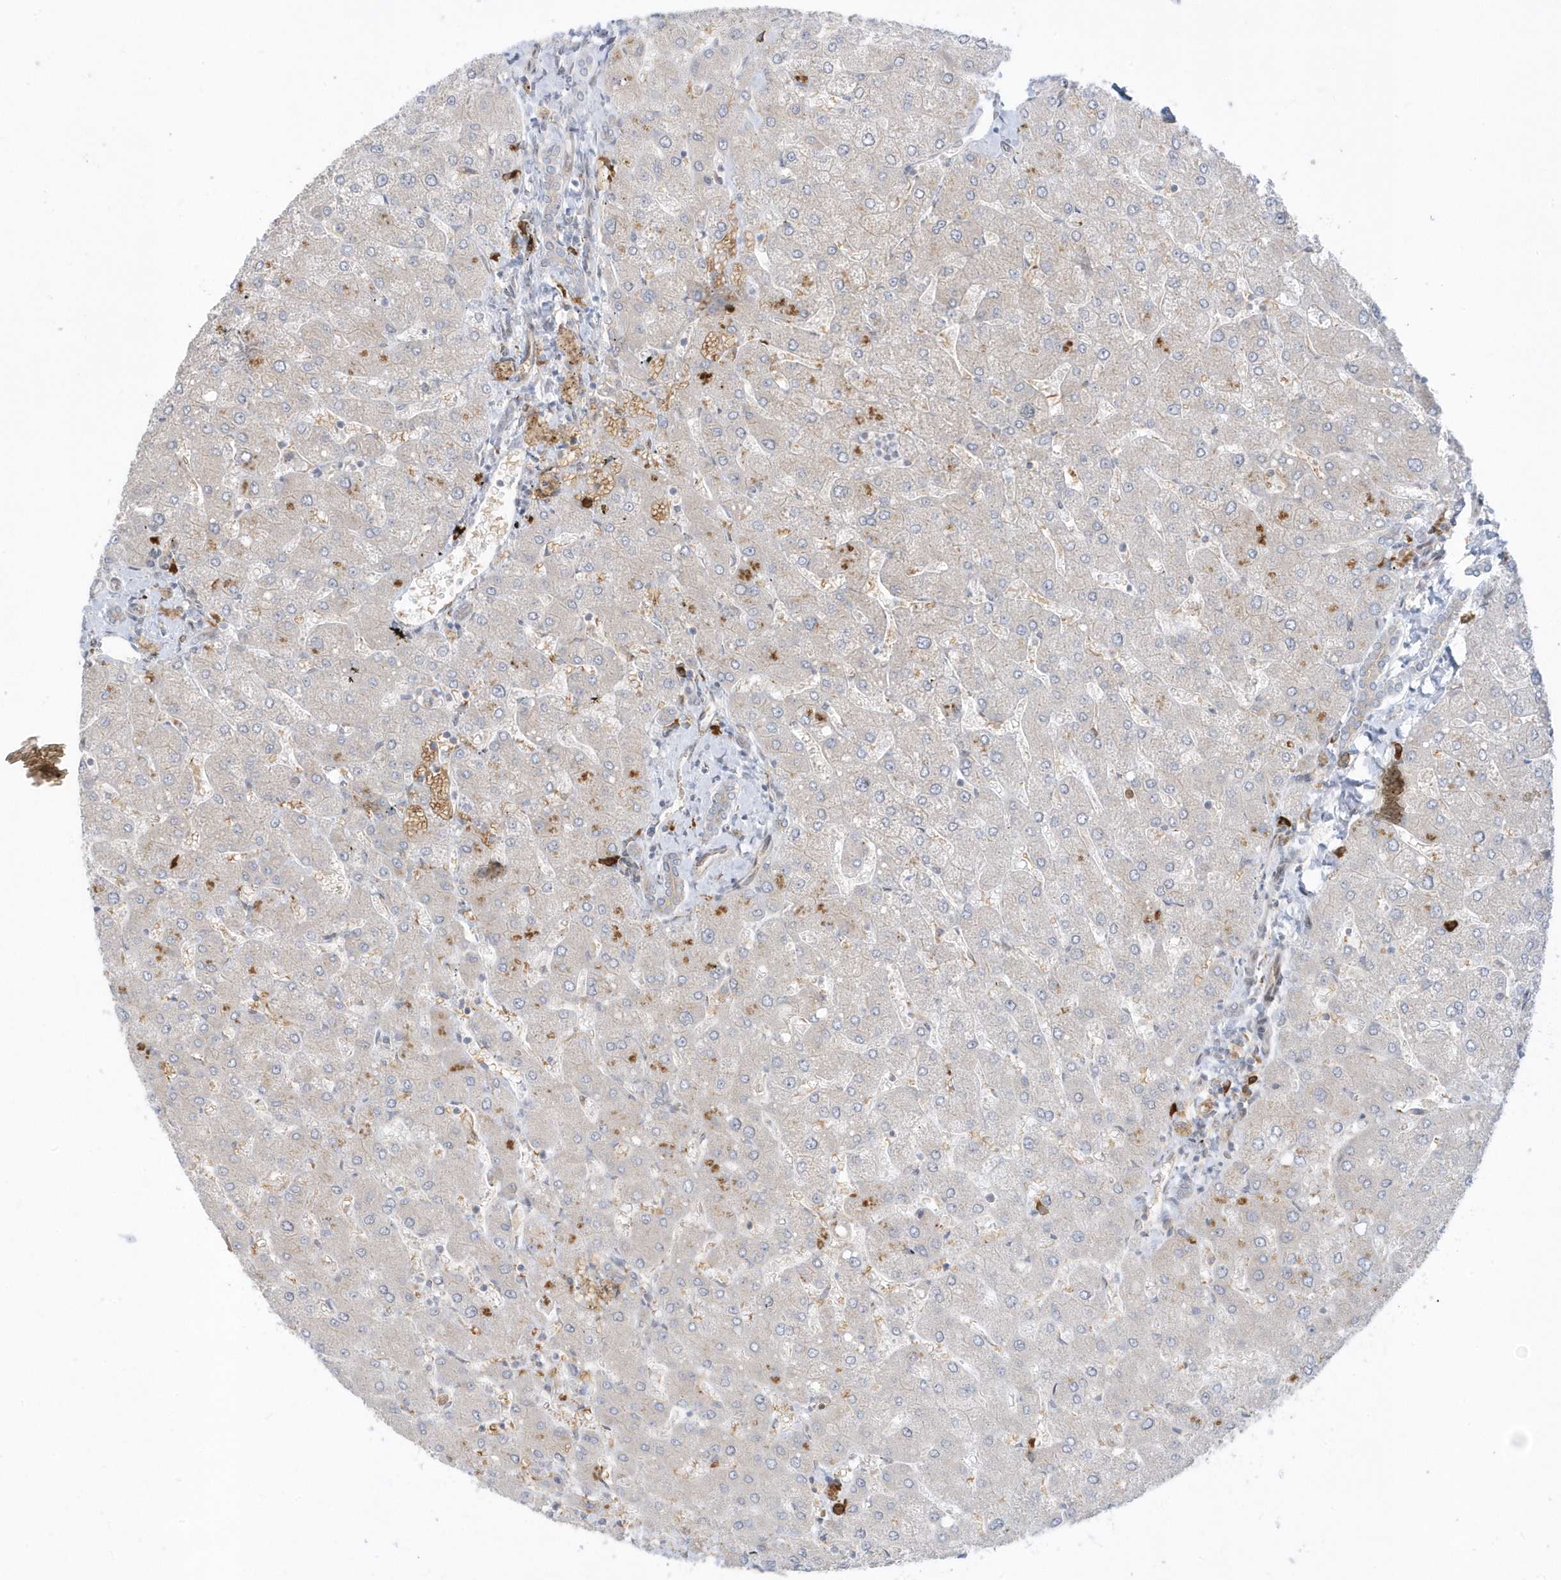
{"staining": {"intensity": "negative", "quantity": "none", "location": "none"}, "tissue": "liver", "cell_type": "Cholangiocytes", "image_type": "normal", "snomed": [{"axis": "morphology", "description": "Normal tissue, NOS"}, {"axis": "topography", "description": "Liver"}], "caption": "Human liver stained for a protein using immunohistochemistry (IHC) demonstrates no staining in cholangiocytes.", "gene": "RPP40", "patient": {"sex": "male", "age": 55}}